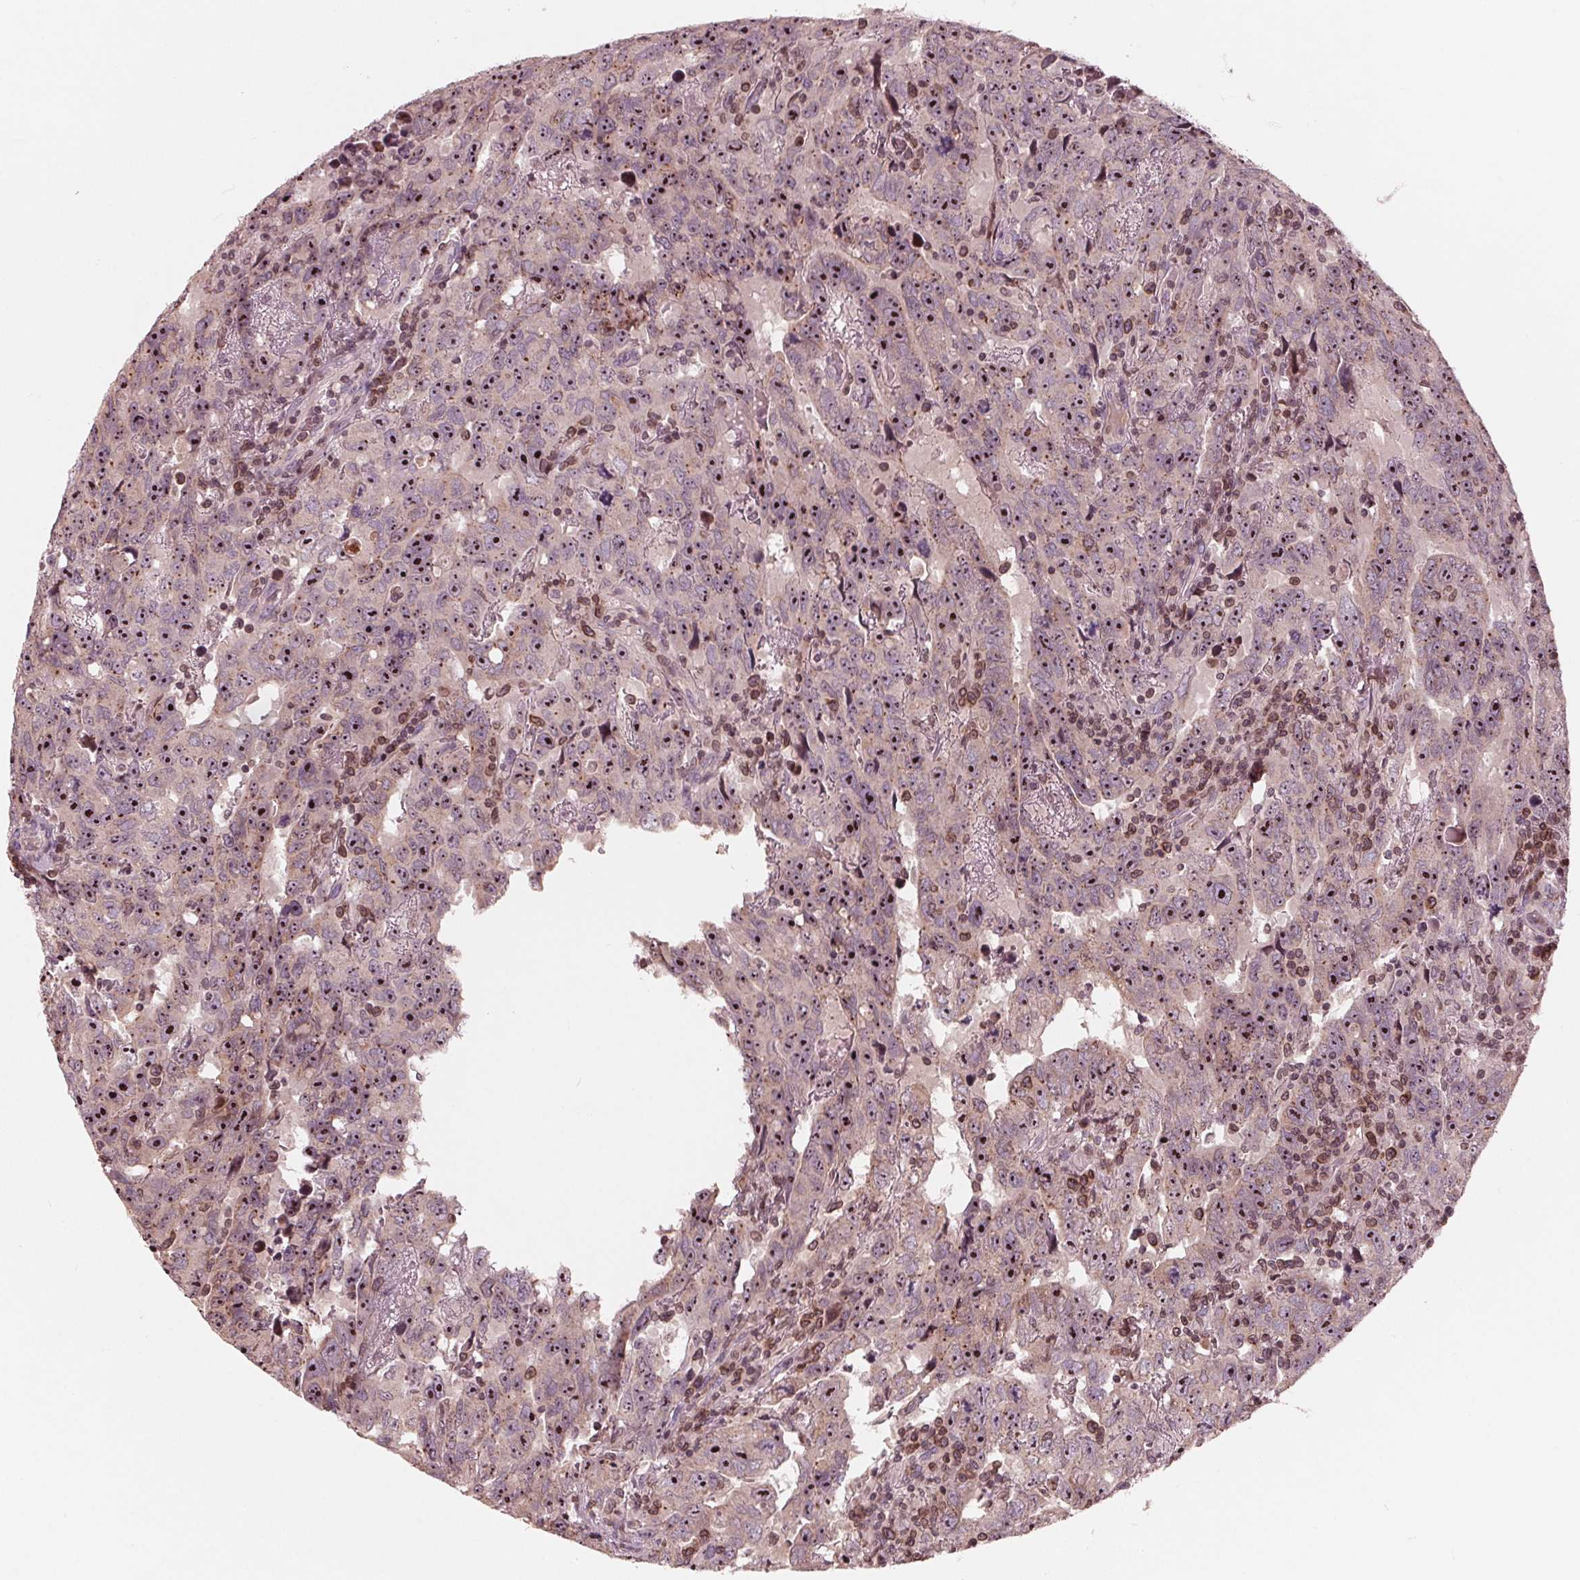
{"staining": {"intensity": "strong", "quantity": ">75%", "location": "nuclear"}, "tissue": "testis cancer", "cell_type": "Tumor cells", "image_type": "cancer", "snomed": [{"axis": "morphology", "description": "Carcinoma, Embryonal, NOS"}, {"axis": "topography", "description": "Testis"}], "caption": "This image exhibits IHC staining of human testis cancer, with high strong nuclear positivity in about >75% of tumor cells.", "gene": "NUP210", "patient": {"sex": "male", "age": 24}}